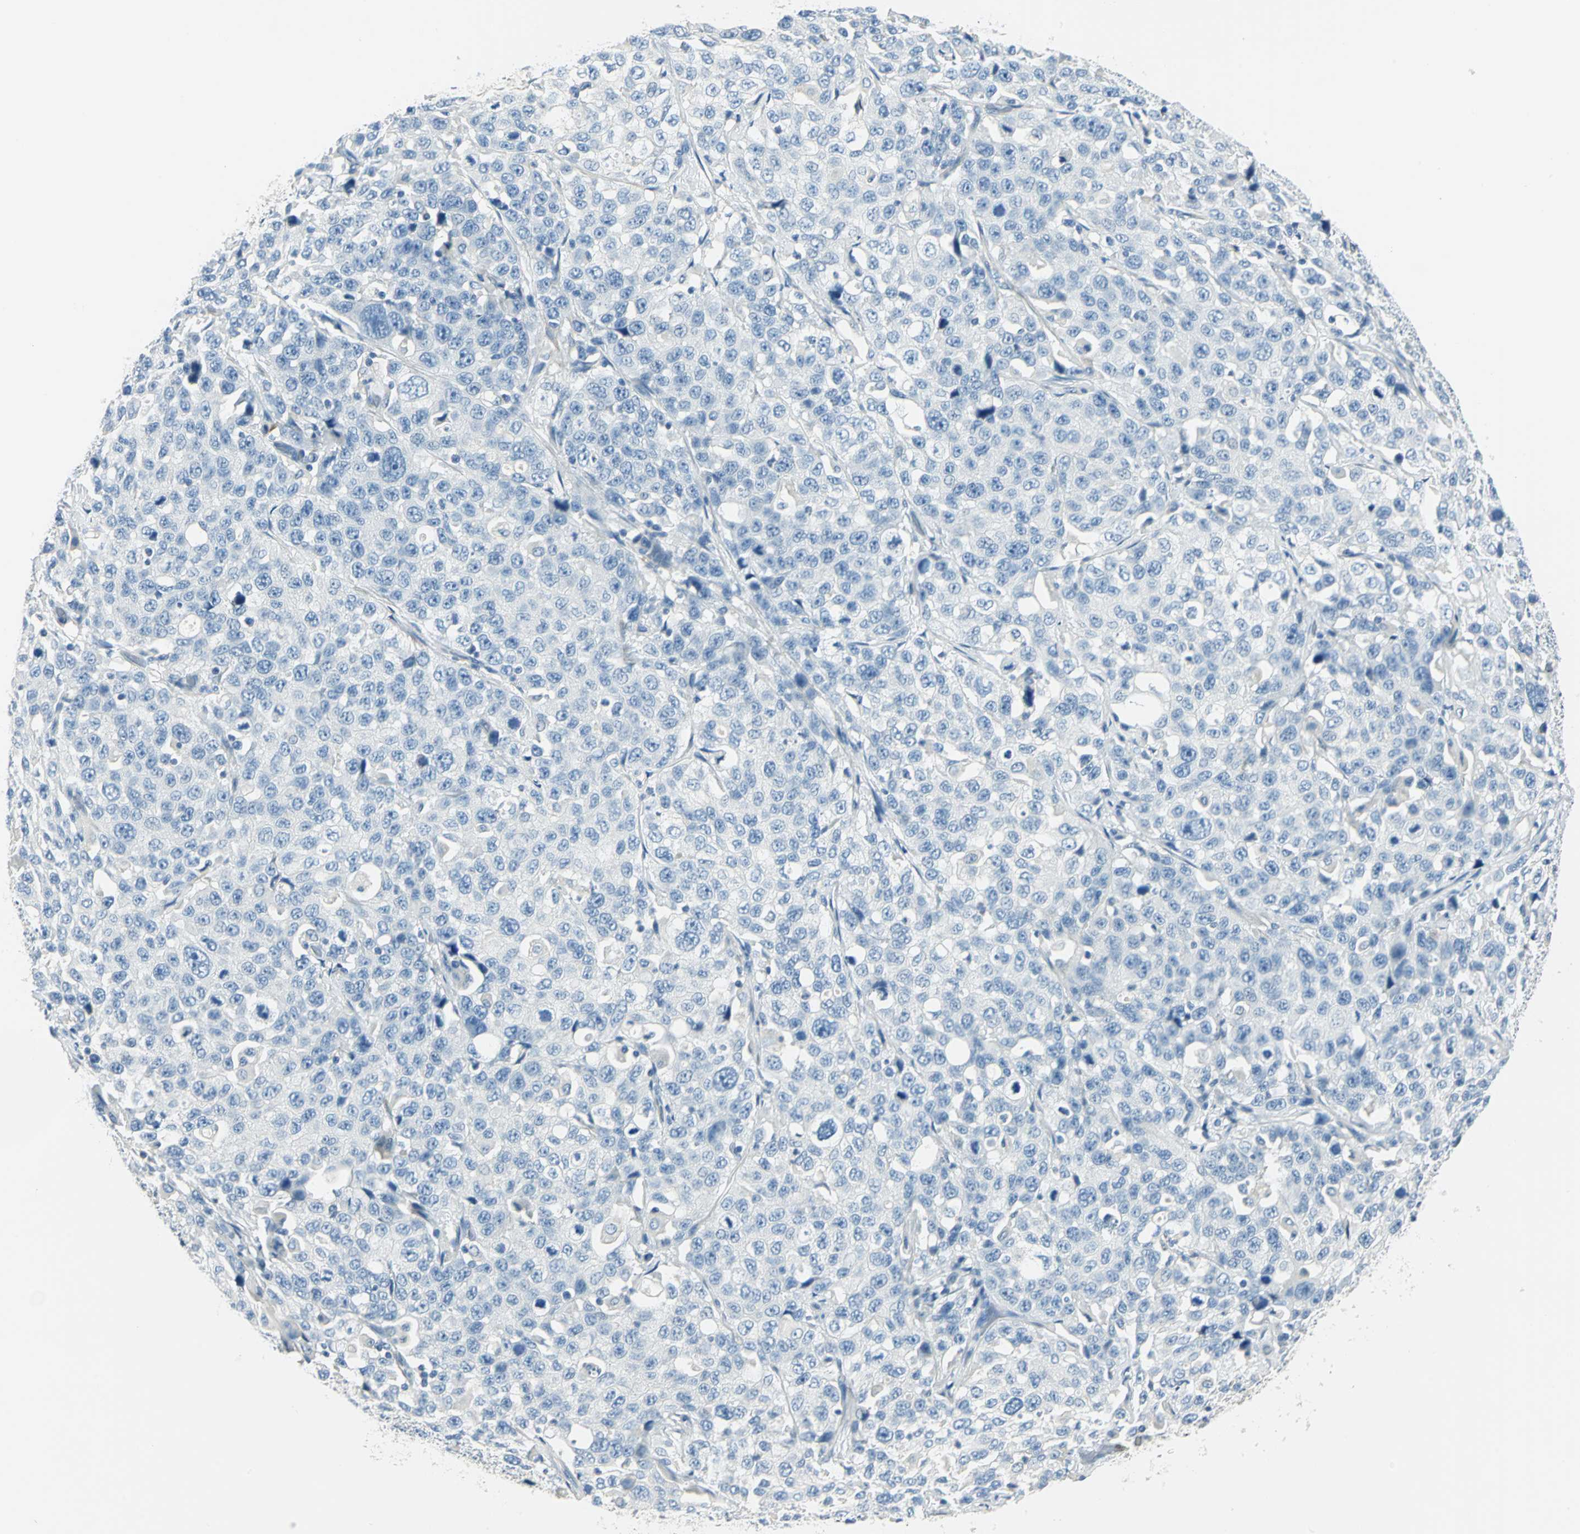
{"staining": {"intensity": "negative", "quantity": "none", "location": "none"}, "tissue": "stomach cancer", "cell_type": "Tumor cells", "image_type": "cancer", "snomed": [{"axis": "morphology", "description": "Normal tissue, NOS"}, {"axis": "morphology", "description": "Adenocarcinoma, NOS"}, {"axis": "topography", "description": "Stomach"}], "caption": "Tumor cells are negative for protein expression in human stomach cancer (adenocarcinoma). The staining is performed using DAB (3,3'-diaminobenzidine) brown chromogen with nuclei counter-stained in using hematoxylin.", "gene": "UCHL1", "patient": {"sex": "male", "age": 48}}